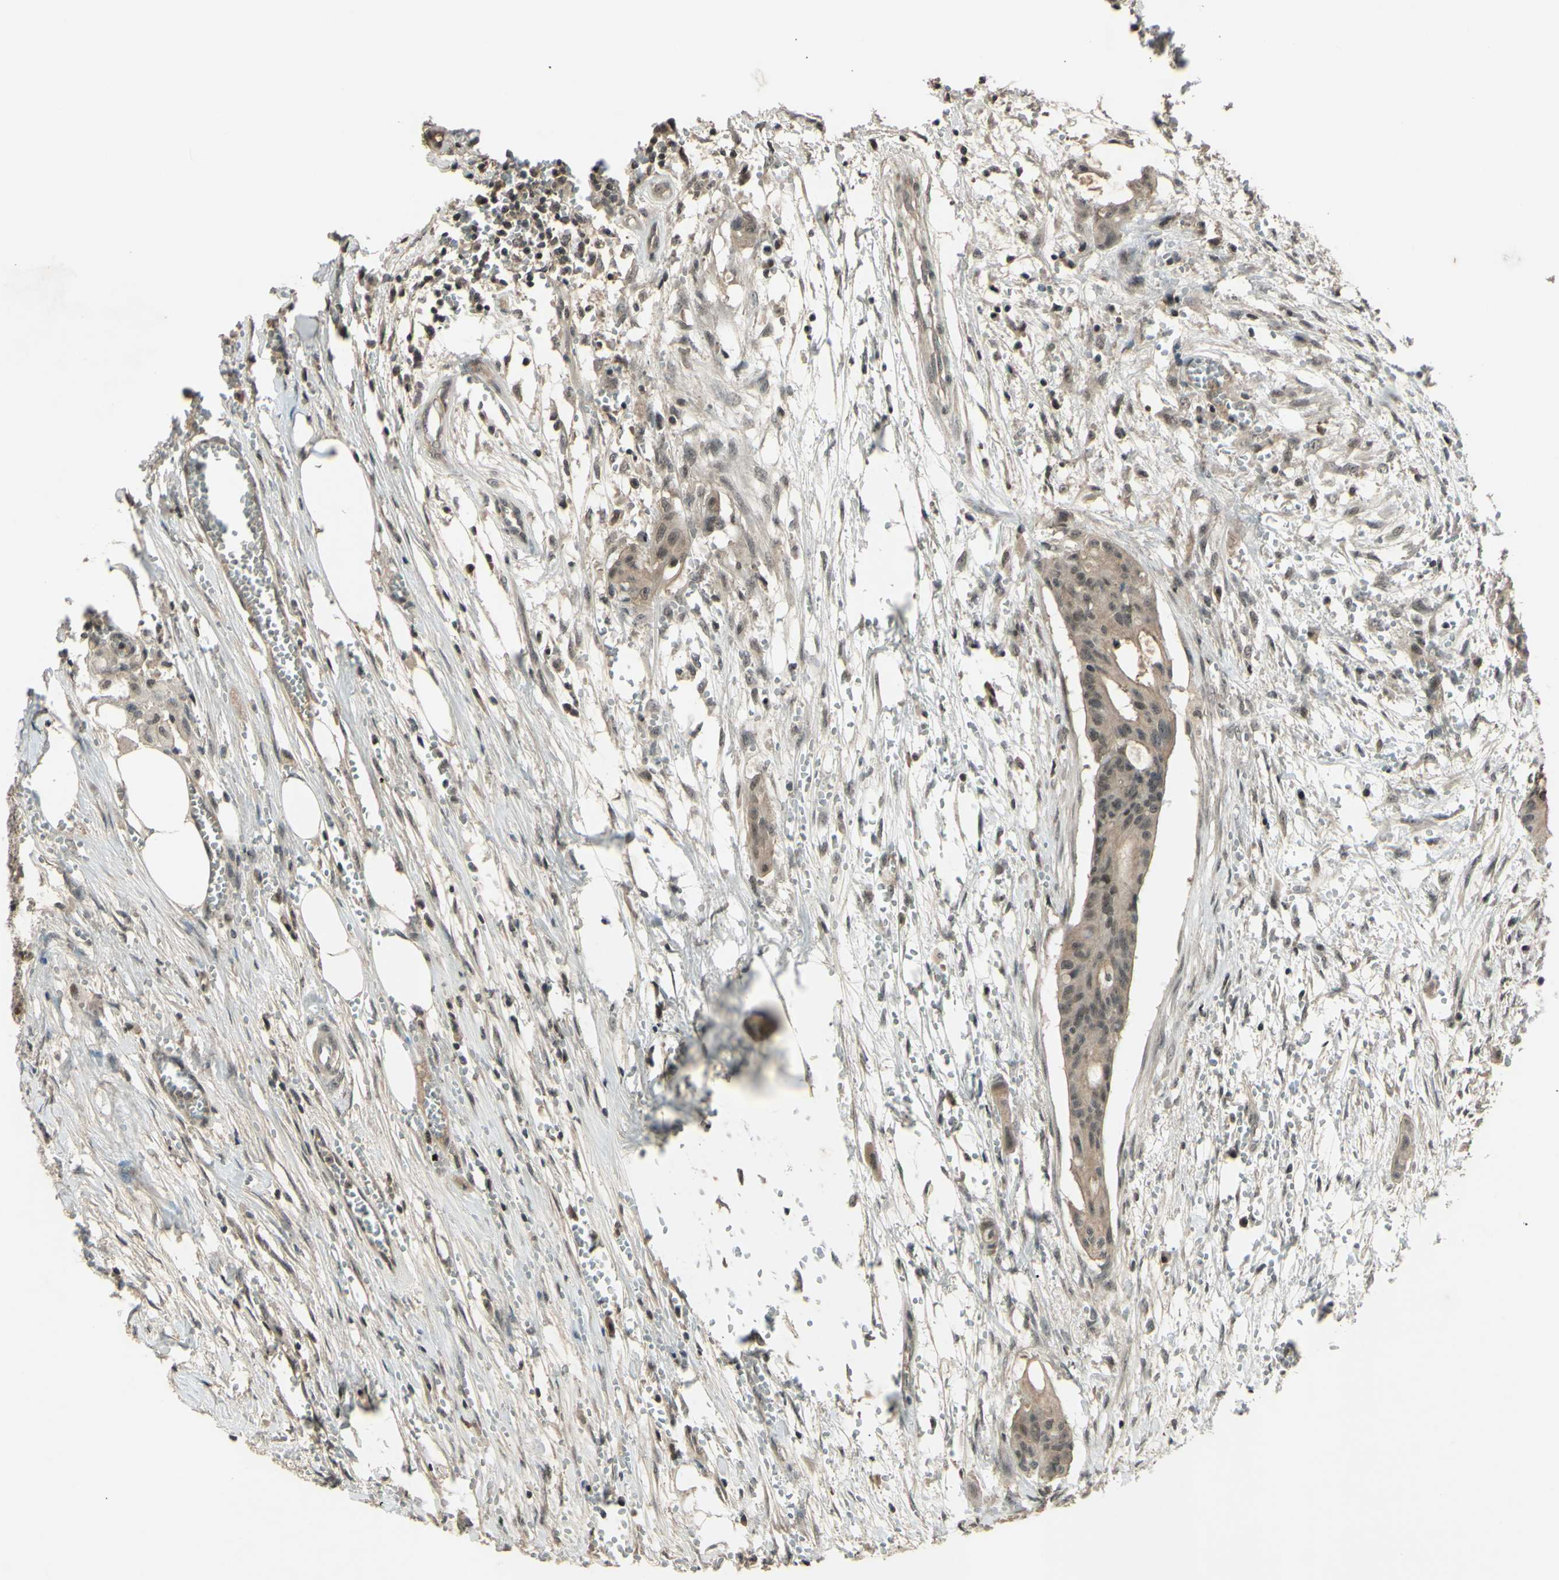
{"staining": {"intensity": "moderate", "quantity": ">75%", "location": "cytoplasmic/membranous,nuclear"}, "tissue": "colorectal cancer", "cell_type": "Tumor cells", "image_type": "cancer", "snomed": [{"axis": "morphology", "description": "Adenocarcinoma, NOS"}, {"axis": "topography", "description": "Colon"}], "caption": "Human adenocarcinoma (colorectal) stained with a protein marker reveals moderate staining in tumor cells.", "gene": "SNW1", "patient": {"sex": "female", "age": 57}}